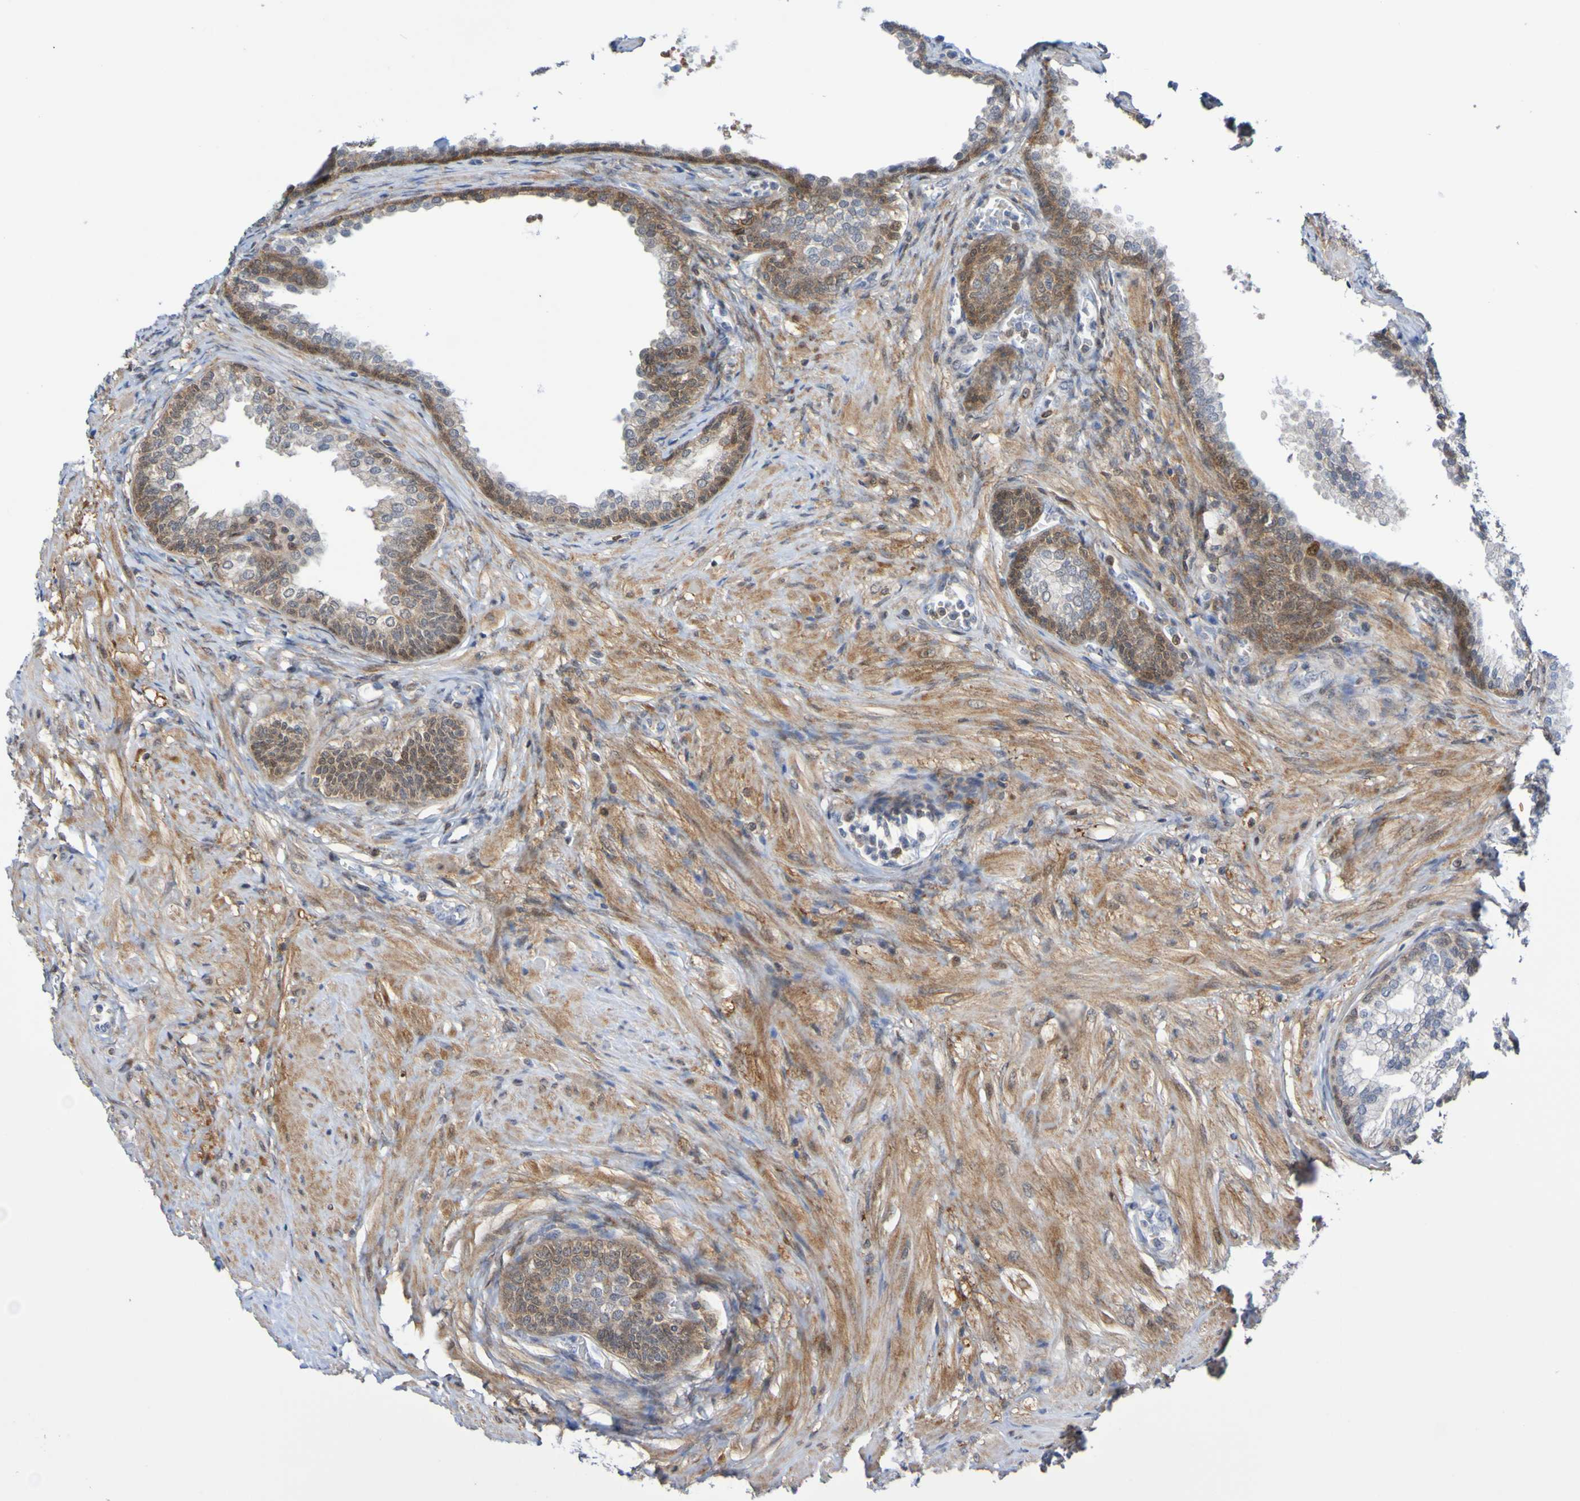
{"staining": {"intensity": "moderate", "quantity": ">75%", "location": "cytoplasmic/membranous"}, "tissue": "prostate", "cell_type": "Glandular cells", "image_type": "normal", "snomed": [{"axis": "morphology", "description": "Normal tissue, NOS"}, {"axis": "morphology", "description": "Urothelial carcinoma, Low grade"}, {"axis": "topography", "description": "Urinary bladder"}, {"axis": "topography", "description": "Prostate"}], "caption": "Protein expression by immunohistochemistry (IHC) exhibits moderate cytoplasmic/membranous expression in approximately >75% of glandular cells in normal prostate.", "gene": "ATIC", "patient": {"sex": "male", "age": 60}}